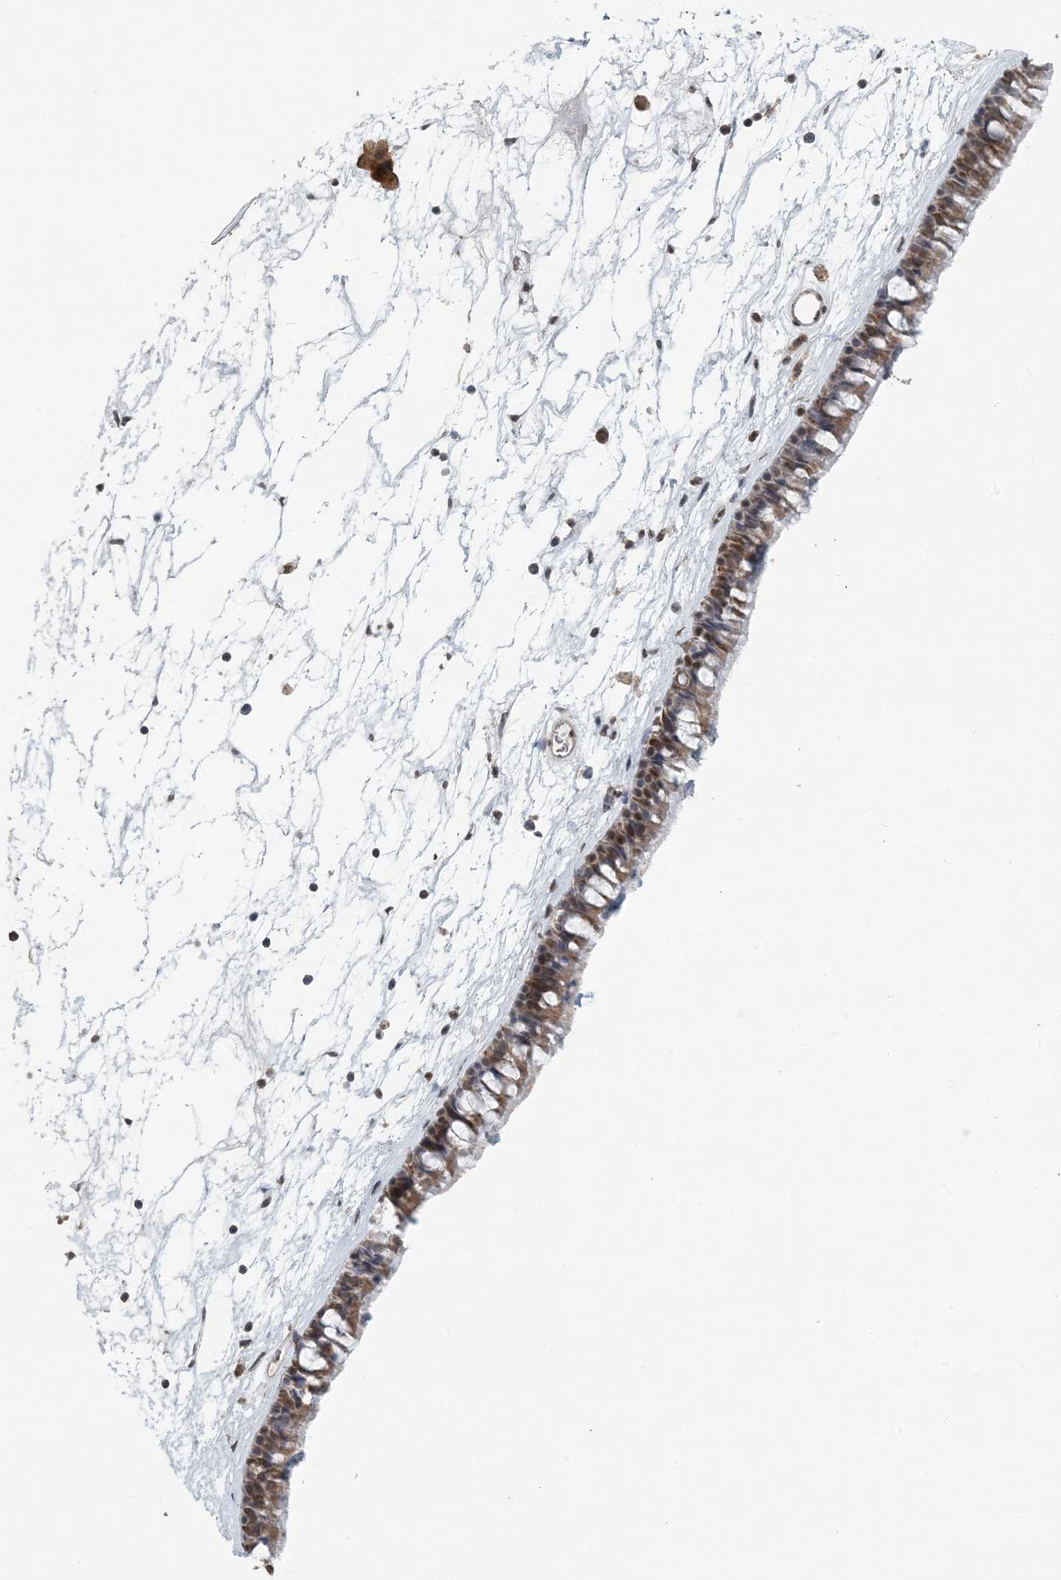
{"staining": {"intensity": "moderate", "quantity": ">75%", "location": "cytoplasmic/membranous,nuclear"}, "tissue": "nasopharynx", "cell_type": "Respiratory epithelial cells", "image_type": "normal", "snomed": [{"axis": "morphology", "description": "Normal tissue, NOS"}, {"axis": "topography", "description": "Nasopharynx"}], "caption": "Brown immunohistochemical staining in unremarkable nasopharynx shows moderate cytoplasmic/membranous,nuclear positivity in about >75% of respiratory epithelial cells.", "gene": "MBD2", "patient": {"sex": "male", "age": 64}}